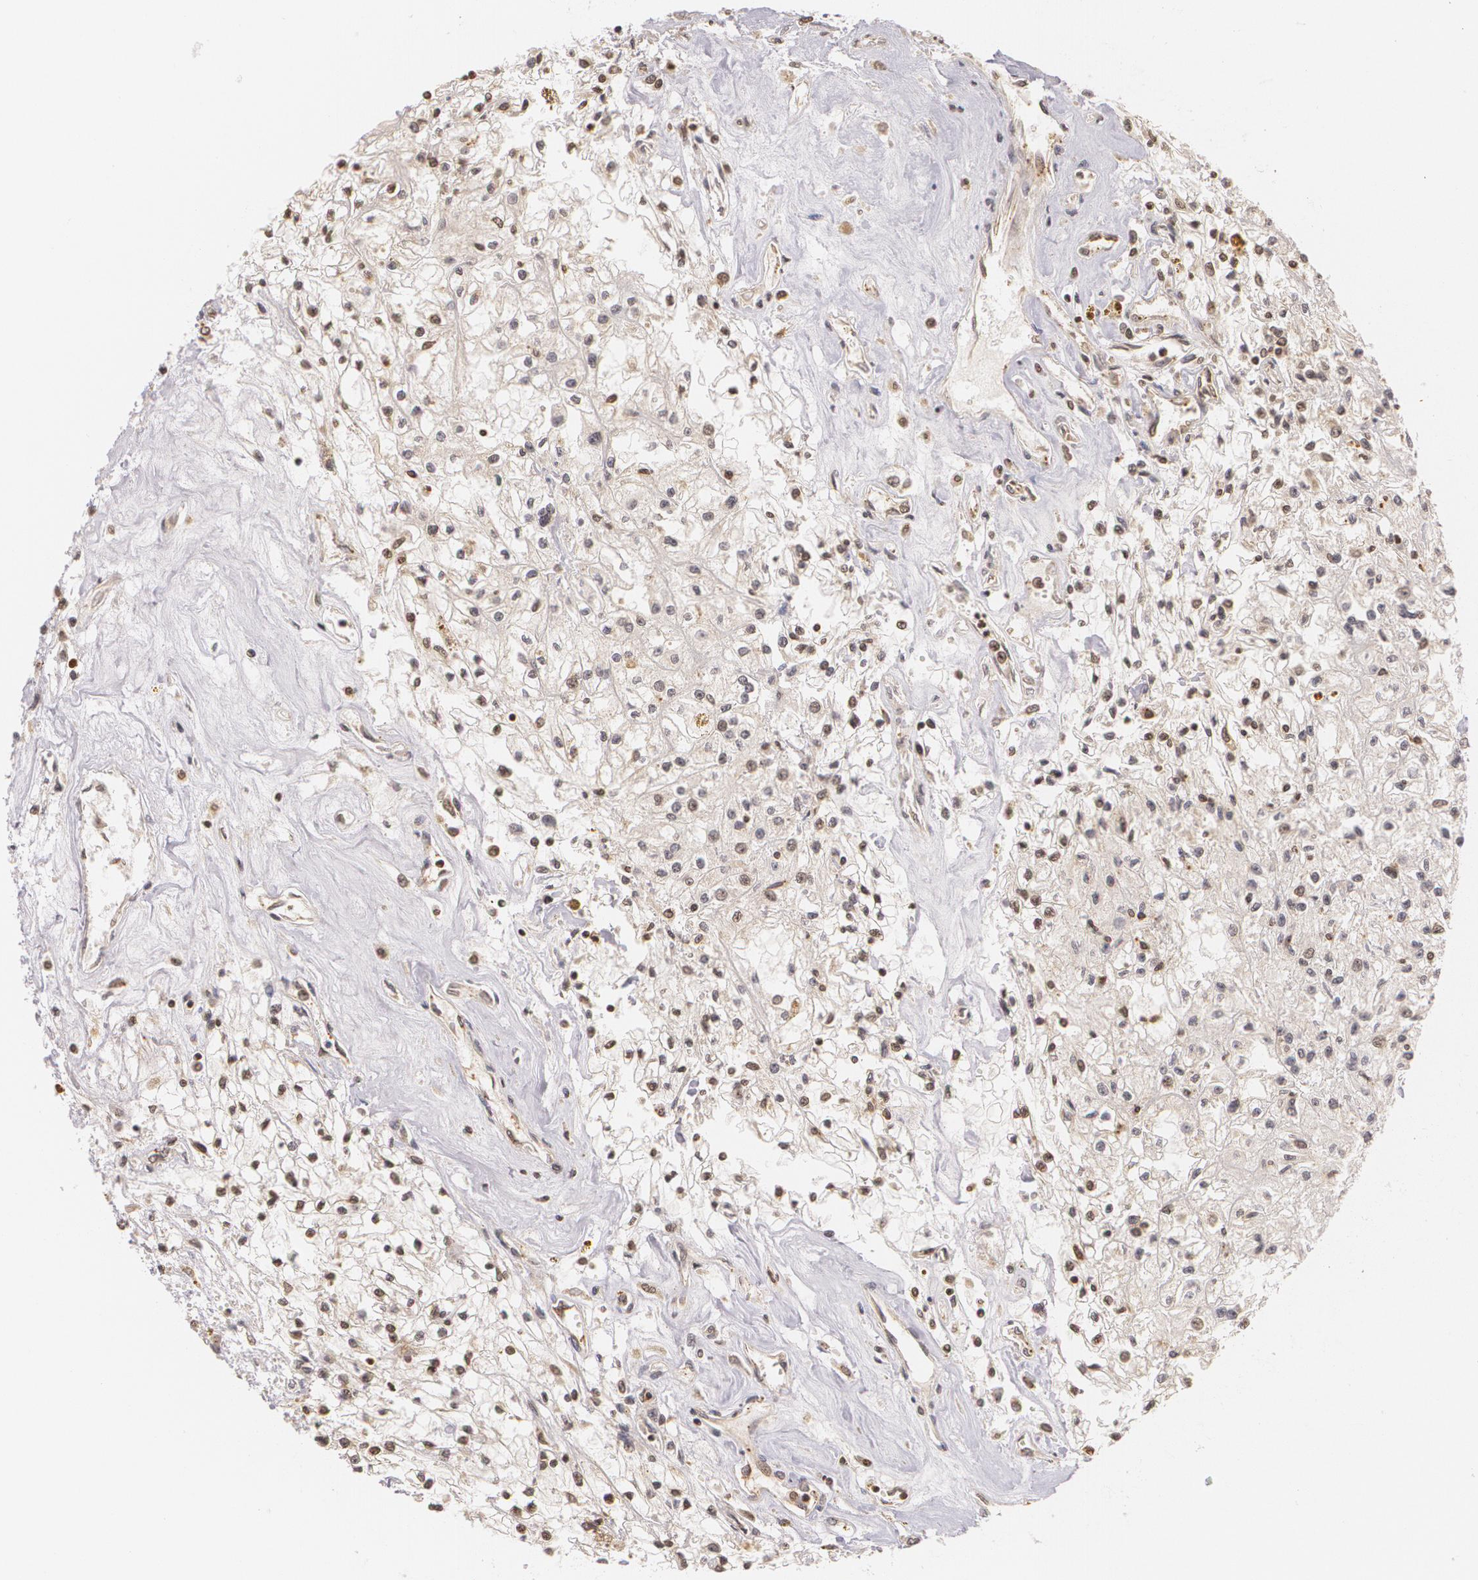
{"staining": {"intensity": "weak", "quantity": ">75%", "location": "cytoplasmic/membranous,nuclear"}, "tissue": "renal cancer", "cell_type": "Tumor cells", "image_type": "cancer", "snomed": [{"axis": "morphology", "description": "Adenocarcinoma, NOS"}, {"axis": "topography", "description": "Kidney"}], "caption": "A high-resolution histopathology image shows immunohistochemistry staining of renal adenocarcinoma, which shows weak cytoplasmic/membranous and nuclear positivity in approximately >75% of tumor cells. The staining is performed using DAB brown chromogen to label protein expression. The nuclei are counter-stained blue using hematoxylin.", "gene": "VAV3", "patient": {"sex": "male", "age": 78}}